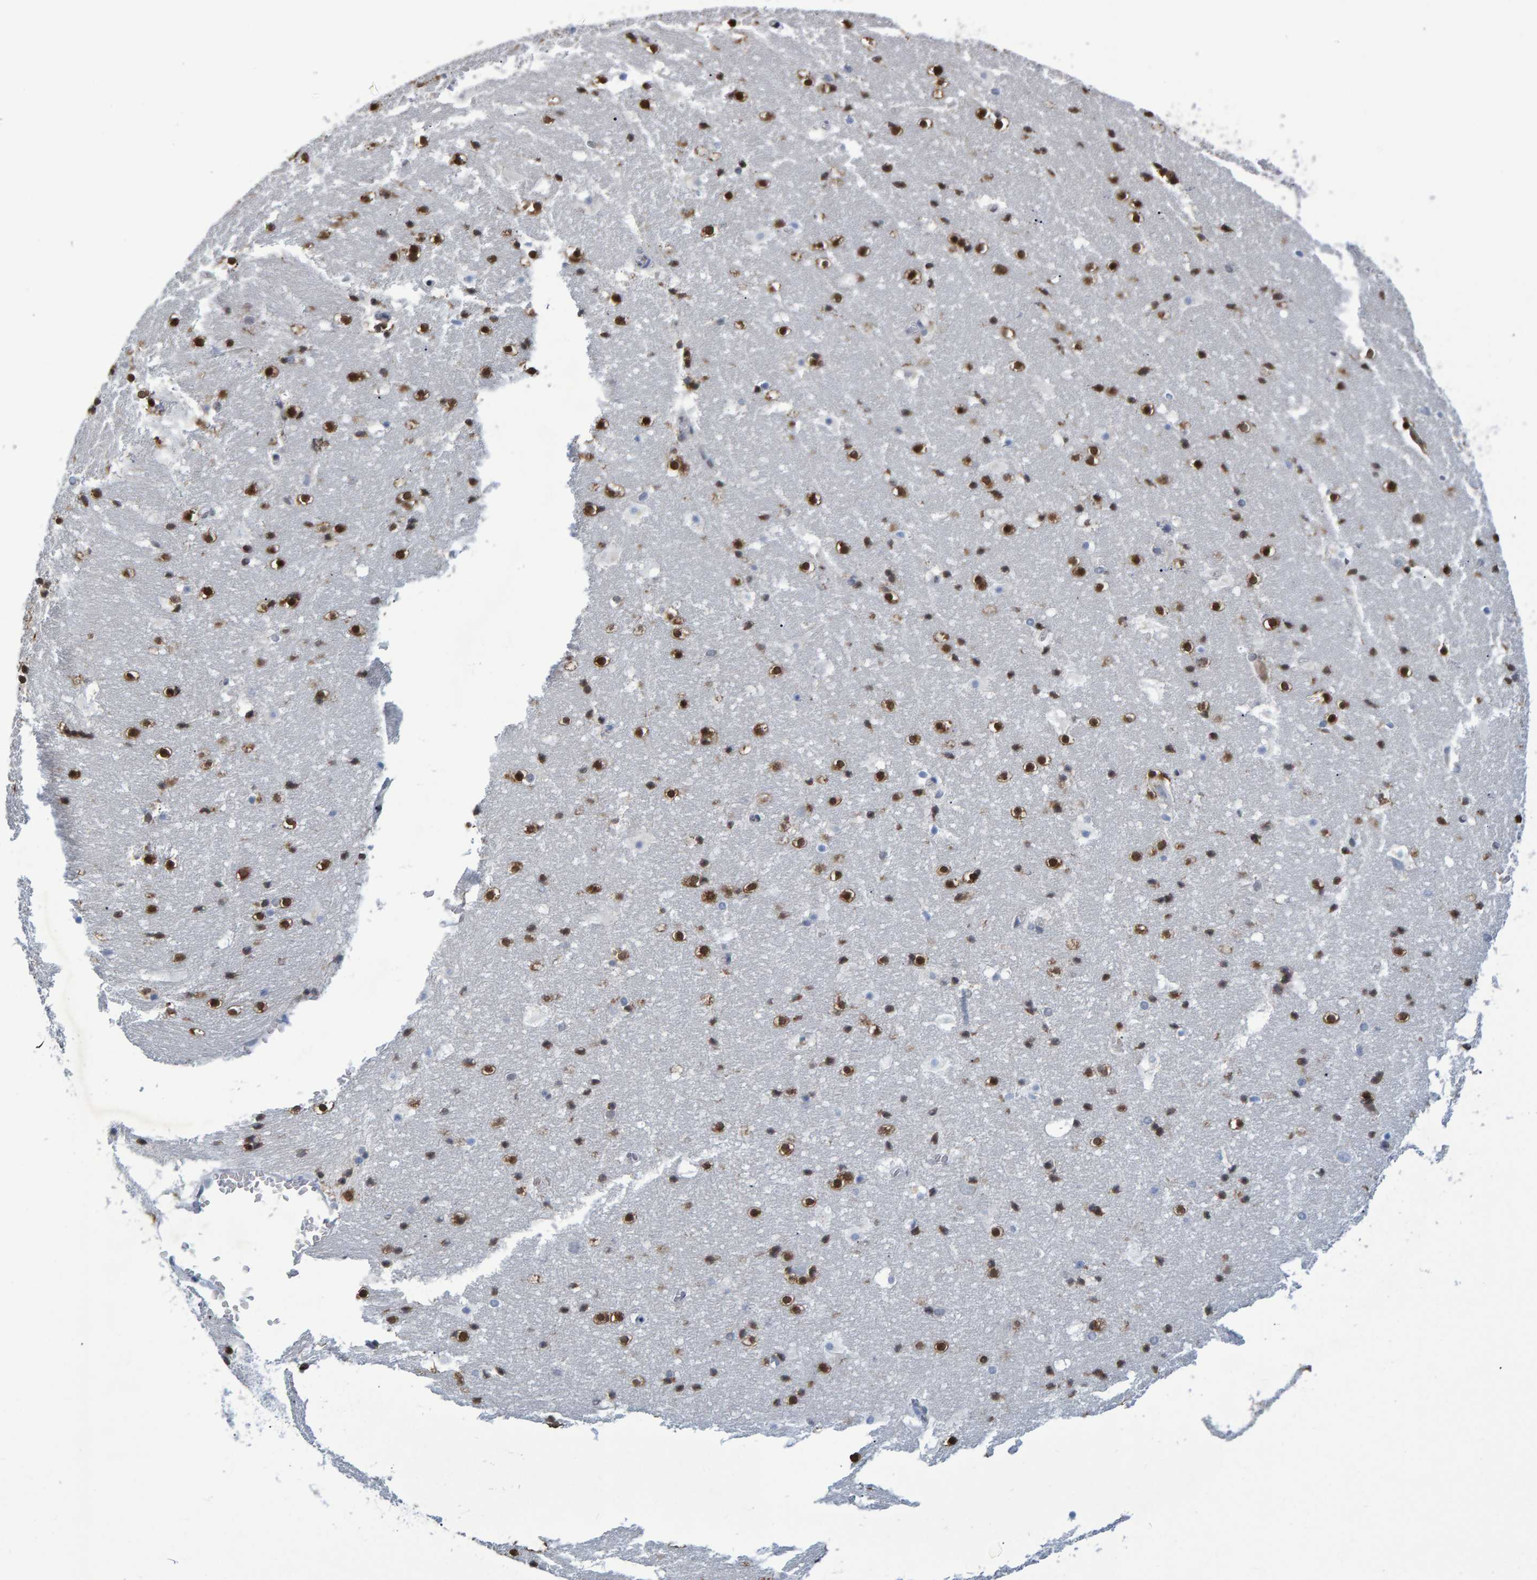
{"staining": {"intensity": "strong", "quantity": ">75%", "location": "nuclear"}, "tissue": "hippocampus", "cell_type": "Glial cells", "image_type": "normal", "snomed": [{"axis": "morphology", "description": "Normal tissue, NOS"}, {"axis": "topography", "description": "Hippocampus"}], "caption": "Hippocampus stained with DAB (3,3'-diaminobenzidine) immunohistochemistry demonstrates high levels of strong nuclear positivity in approximately >75% of glial cells. (DAB (3,3'-diaminobenzidine) IHC, brown staining for protein, blue staining for nuclei).", "gene": "QKI", "patient": {"sex": "male", "age": 45}}